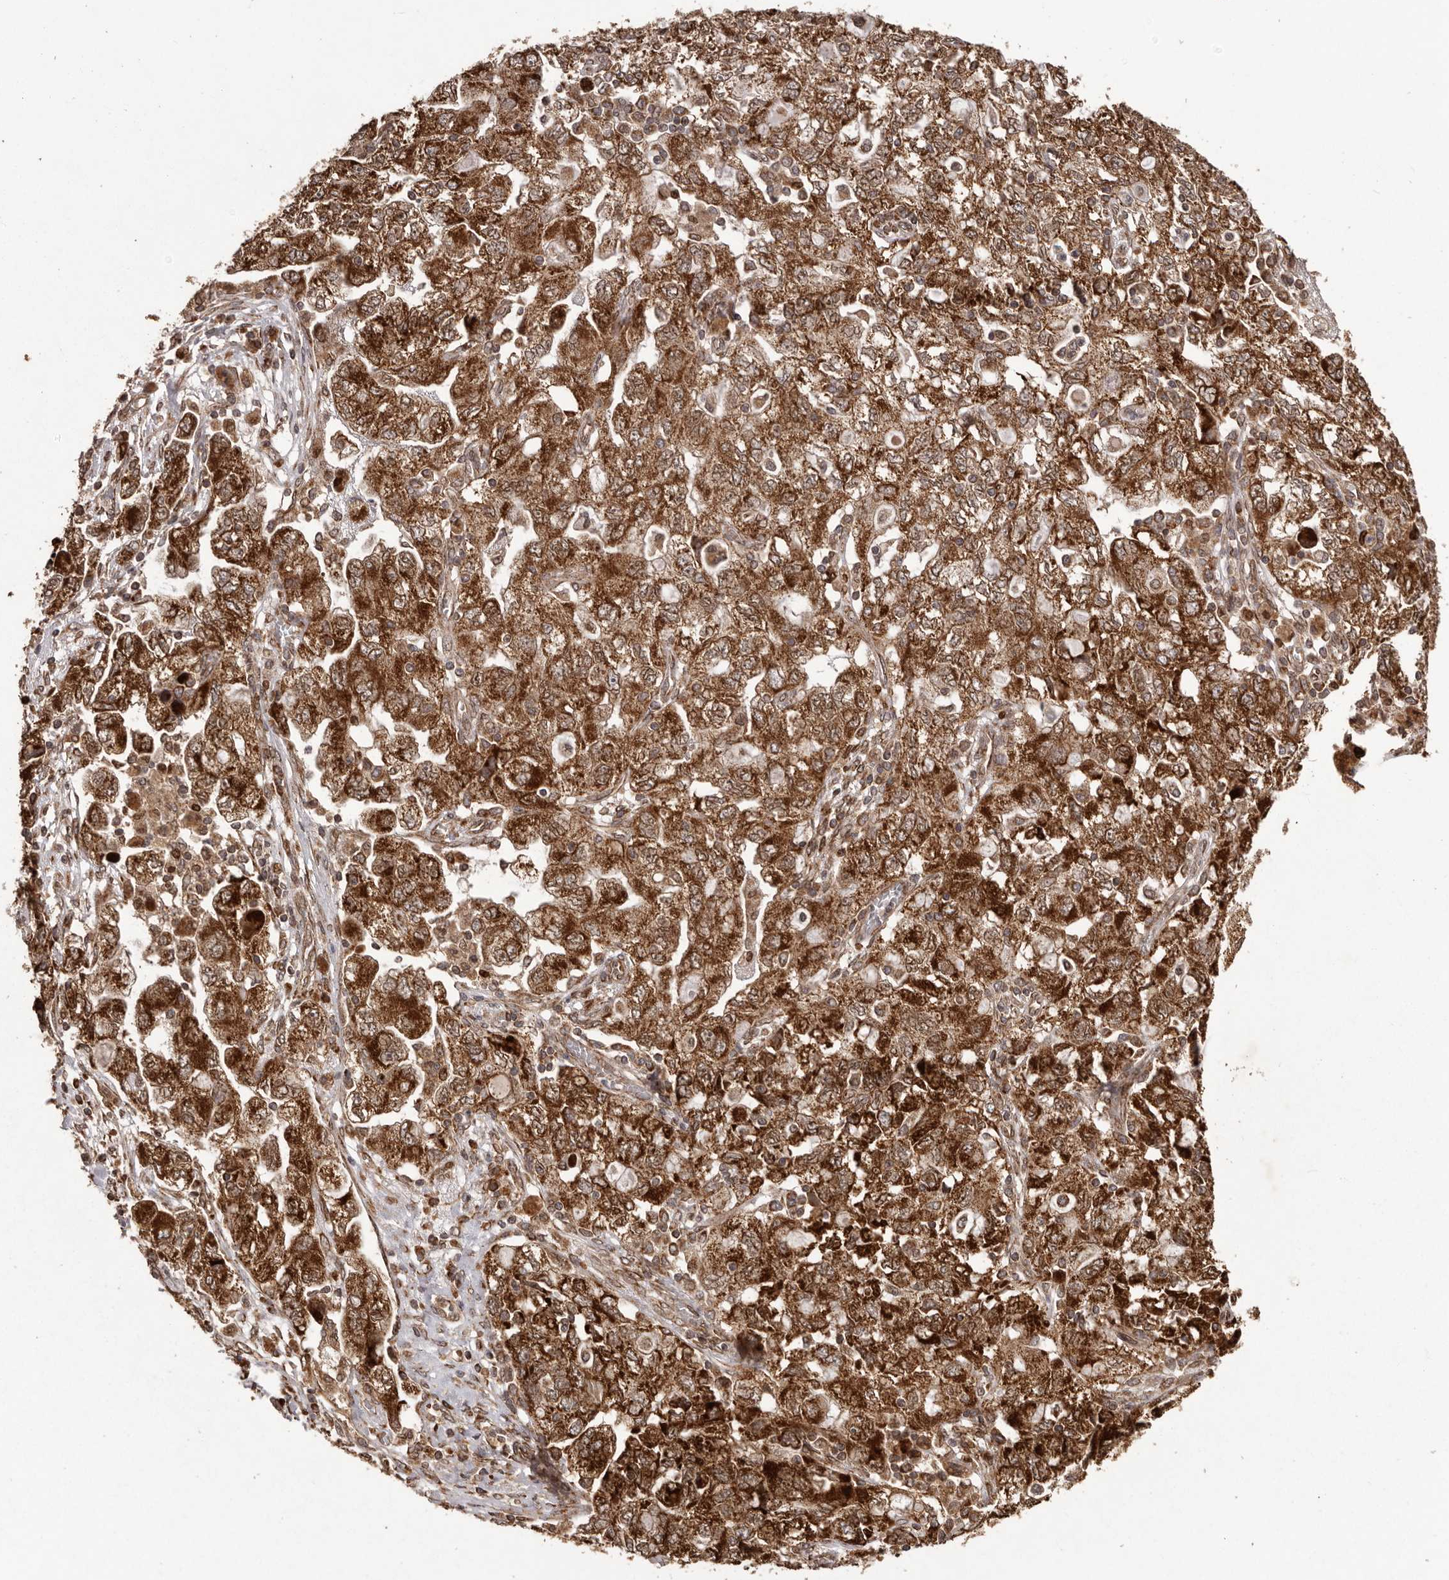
{"staining": {"intensity": "strong", "quantity": ">75%", "location": "cytoplasmic/membranous"}, "tissue": "ovarian cancer", "cell_type": "Tumor cells", "image_type": "cancer", "snomed": [{"axis": "morphology", "description": "Carcinoma, NOS"}, {"axis": "morphology", "description": "Cystadenocarcinoma, serous, NOS"}, {"axis": "topography", "description": "Ovary"}], "caption": "The photomicrograph demonstrates immunohistochemical staining of serous cystadenocarcinoma (ovarian). There is strong cytoplasmic/membranous staining is seen in approximately >75% of tumor cells.", "gene": "CHRM2", "patient": {"sex": "female", "age": 69}}